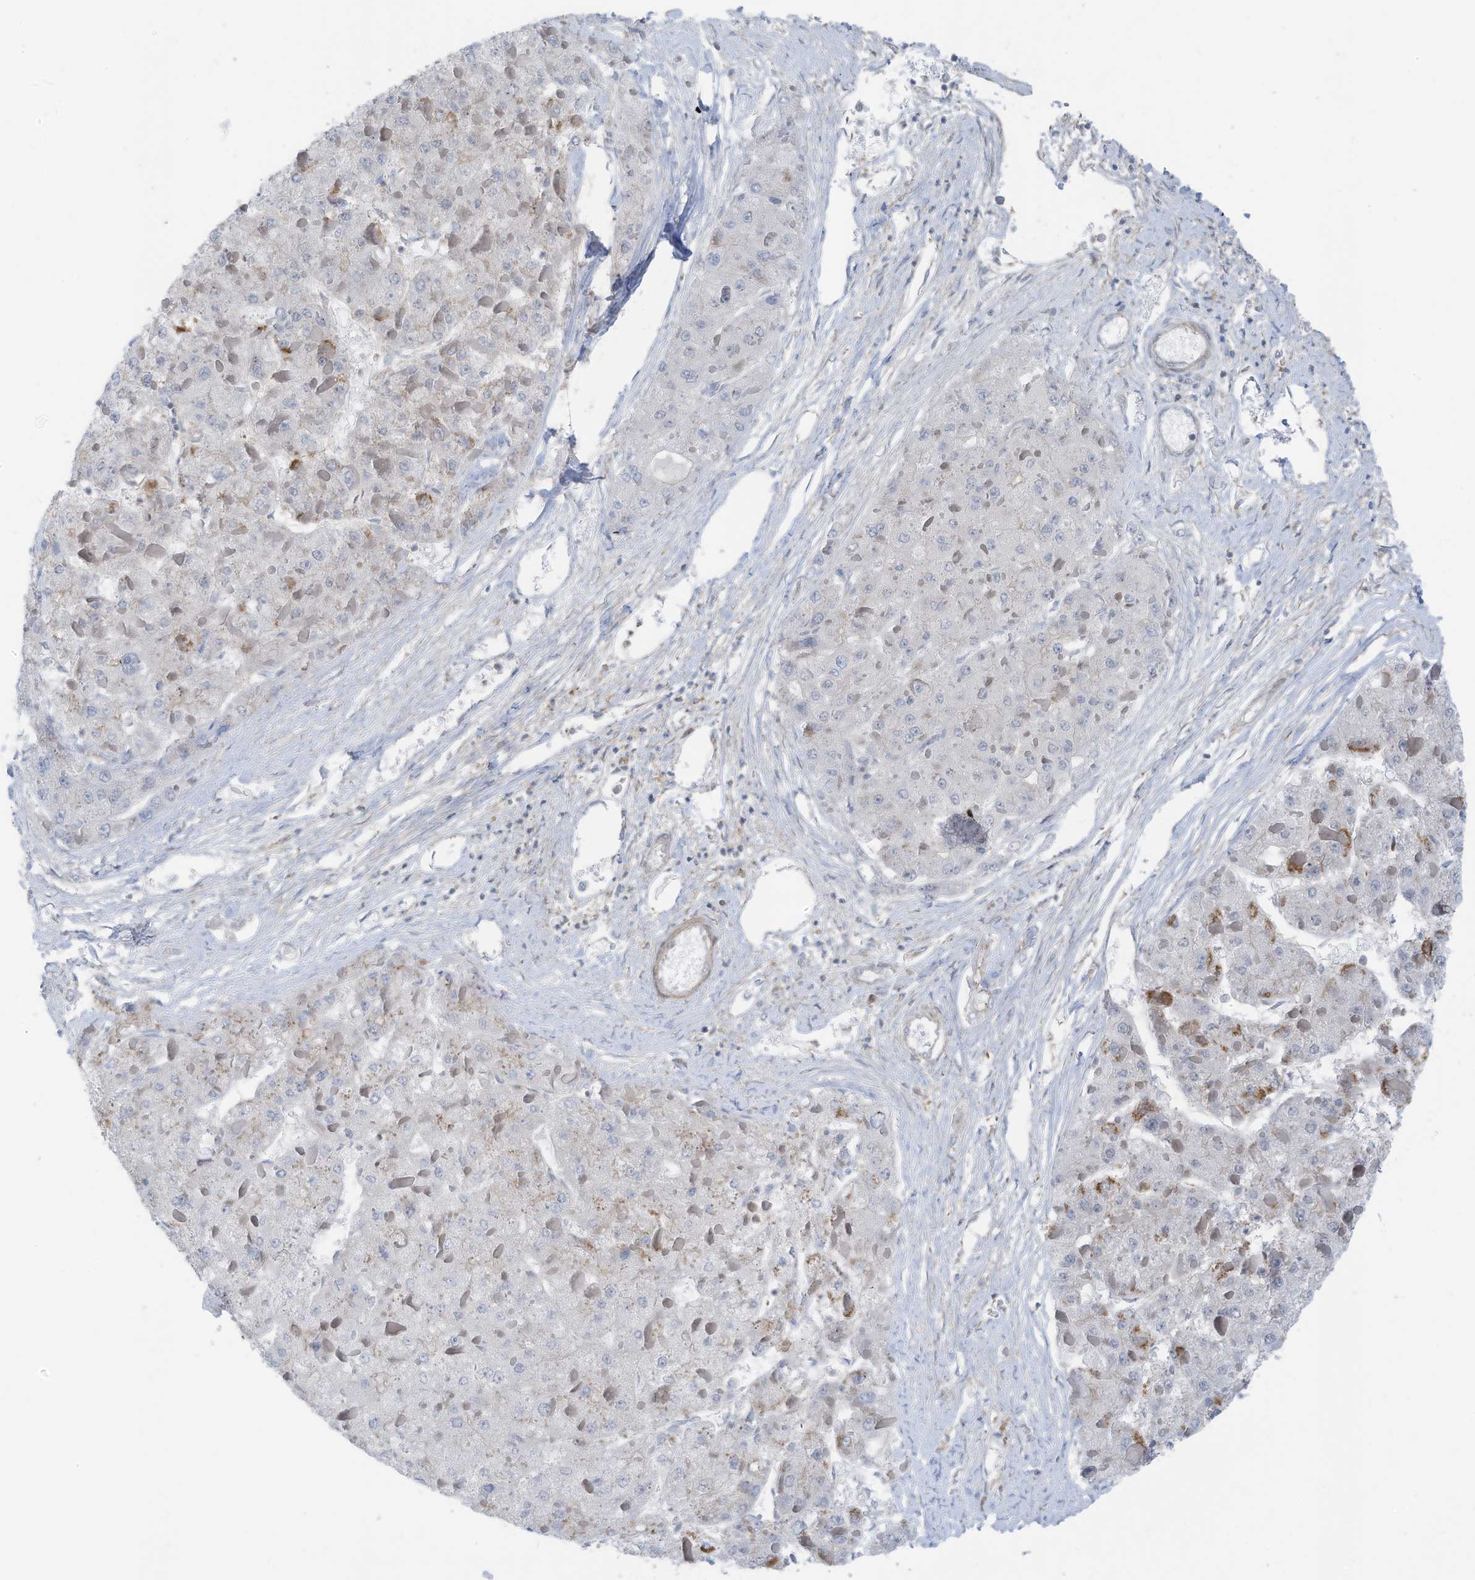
{"staining": {"intensity": "negative", "quantity": "none", "location": "none"}, "tissue": "liver cancer", "cell_type": "Tumor cells", "image_type": "cancer", "snomed": [{"axis": "morphology", "description": "Carcinoma, Hepatocellular, NOS"}, {"axis": "topography", "description": "Liver"}], "caption": "The IHC photomicrograph has no significant staining in tumor cells of liver hepatocellular carcinoma tissue.", "gene": "ZNF846", "patient": {"sex": "female", "age": 73}}